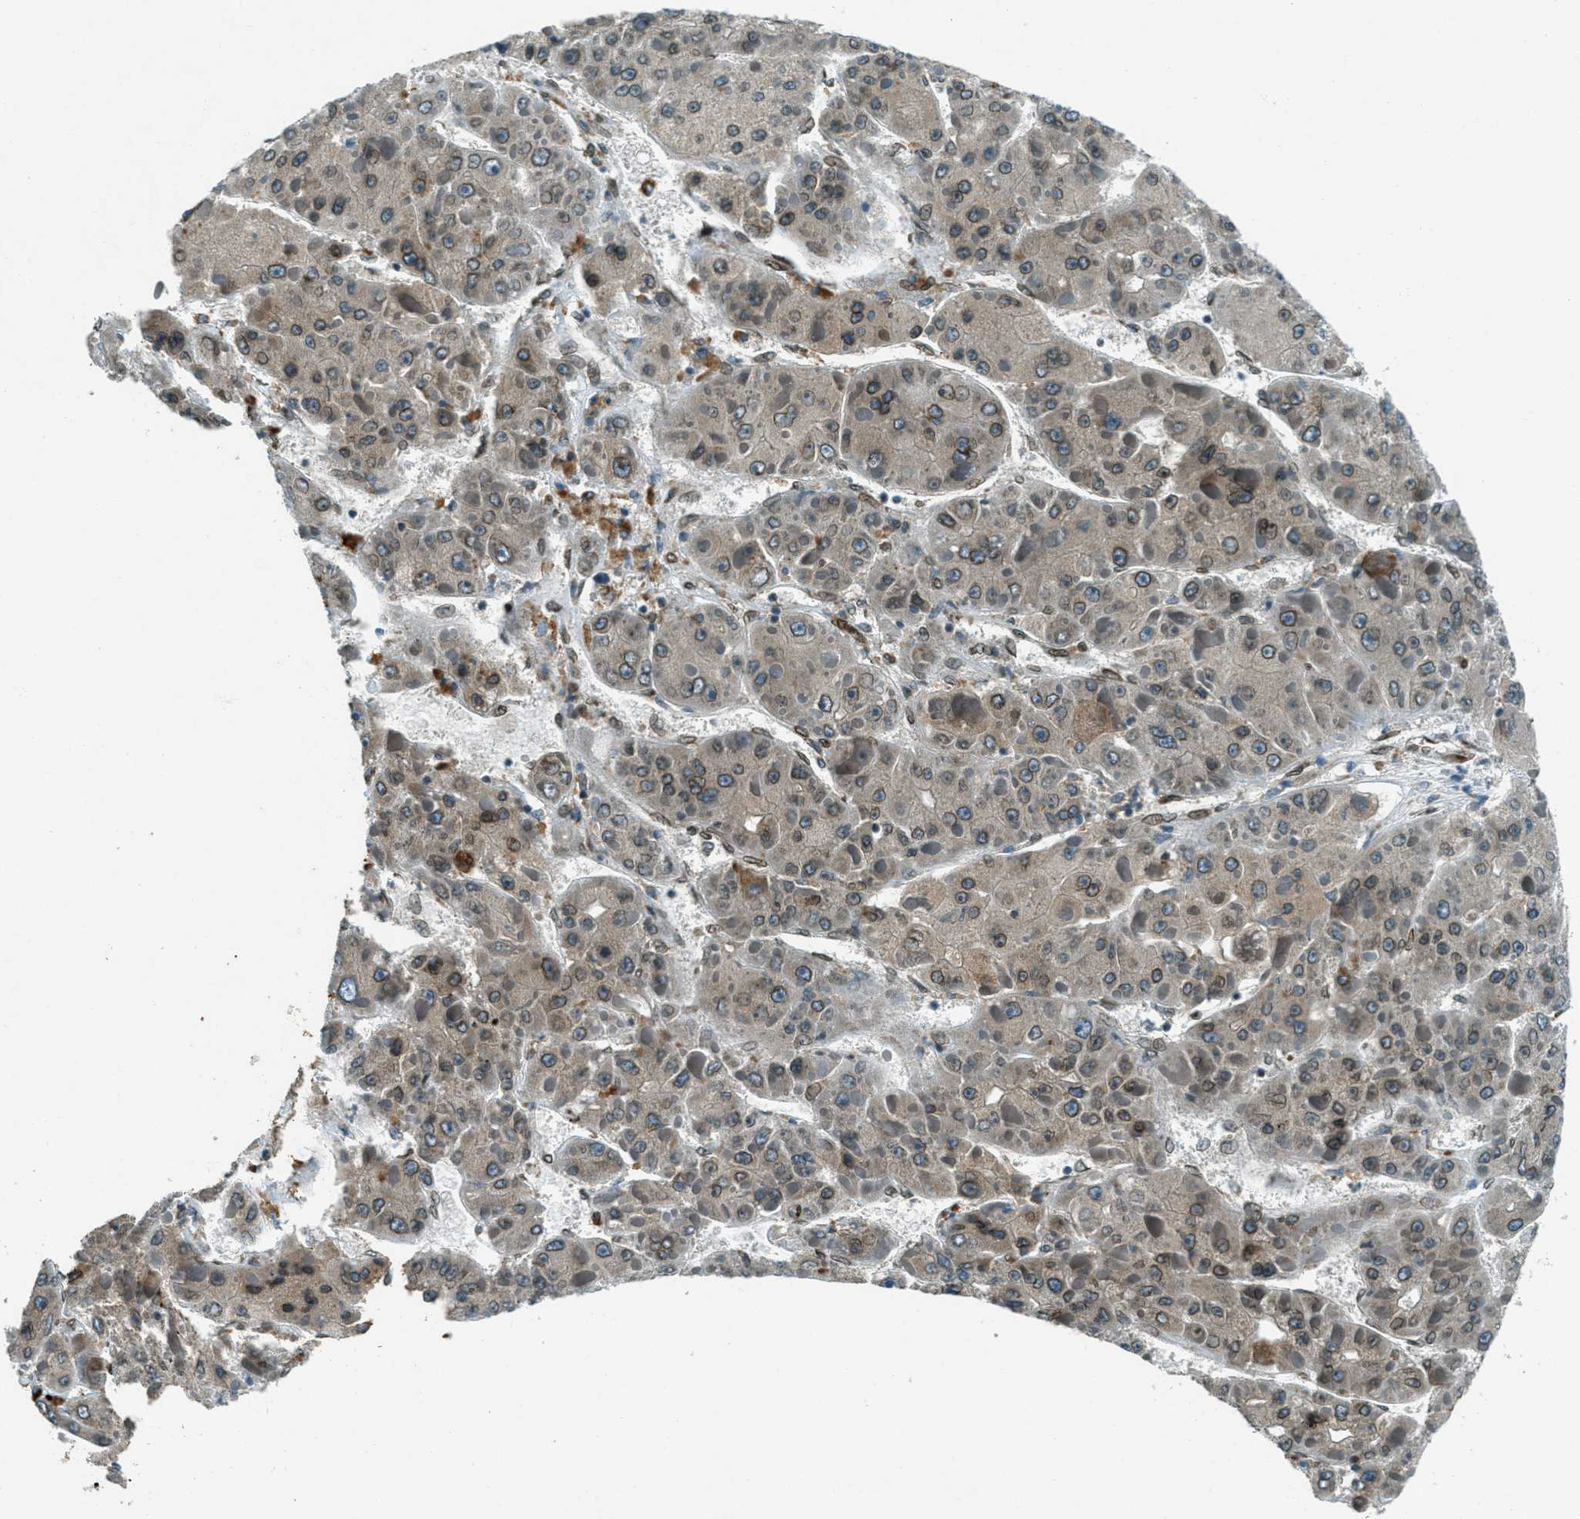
{"staining": {"intensity": "moderate", "quantity": ">75%", "location": "cytoplasmic/membranous,nuclear"}, "tissue": "liver cancer", "cell_type": "Tumor cells", "image_type": "cancer", "snomed": [{"axis": "morphology", "description": "Carcinoma, Hepatocellular, NOS"}, {"axis": "topography", "description": "Liver"}], "caption": "IHC (DAB (3,3'-diaminobenzidine)) staining of liver hepatocellular carcinoma exhibits moderate cytoplasmic/membranous and nuclear protein expression in approximately >75% of tumor cells.", "gene": "LEMD2", "patient": {"sex": "female", "age": 73}}